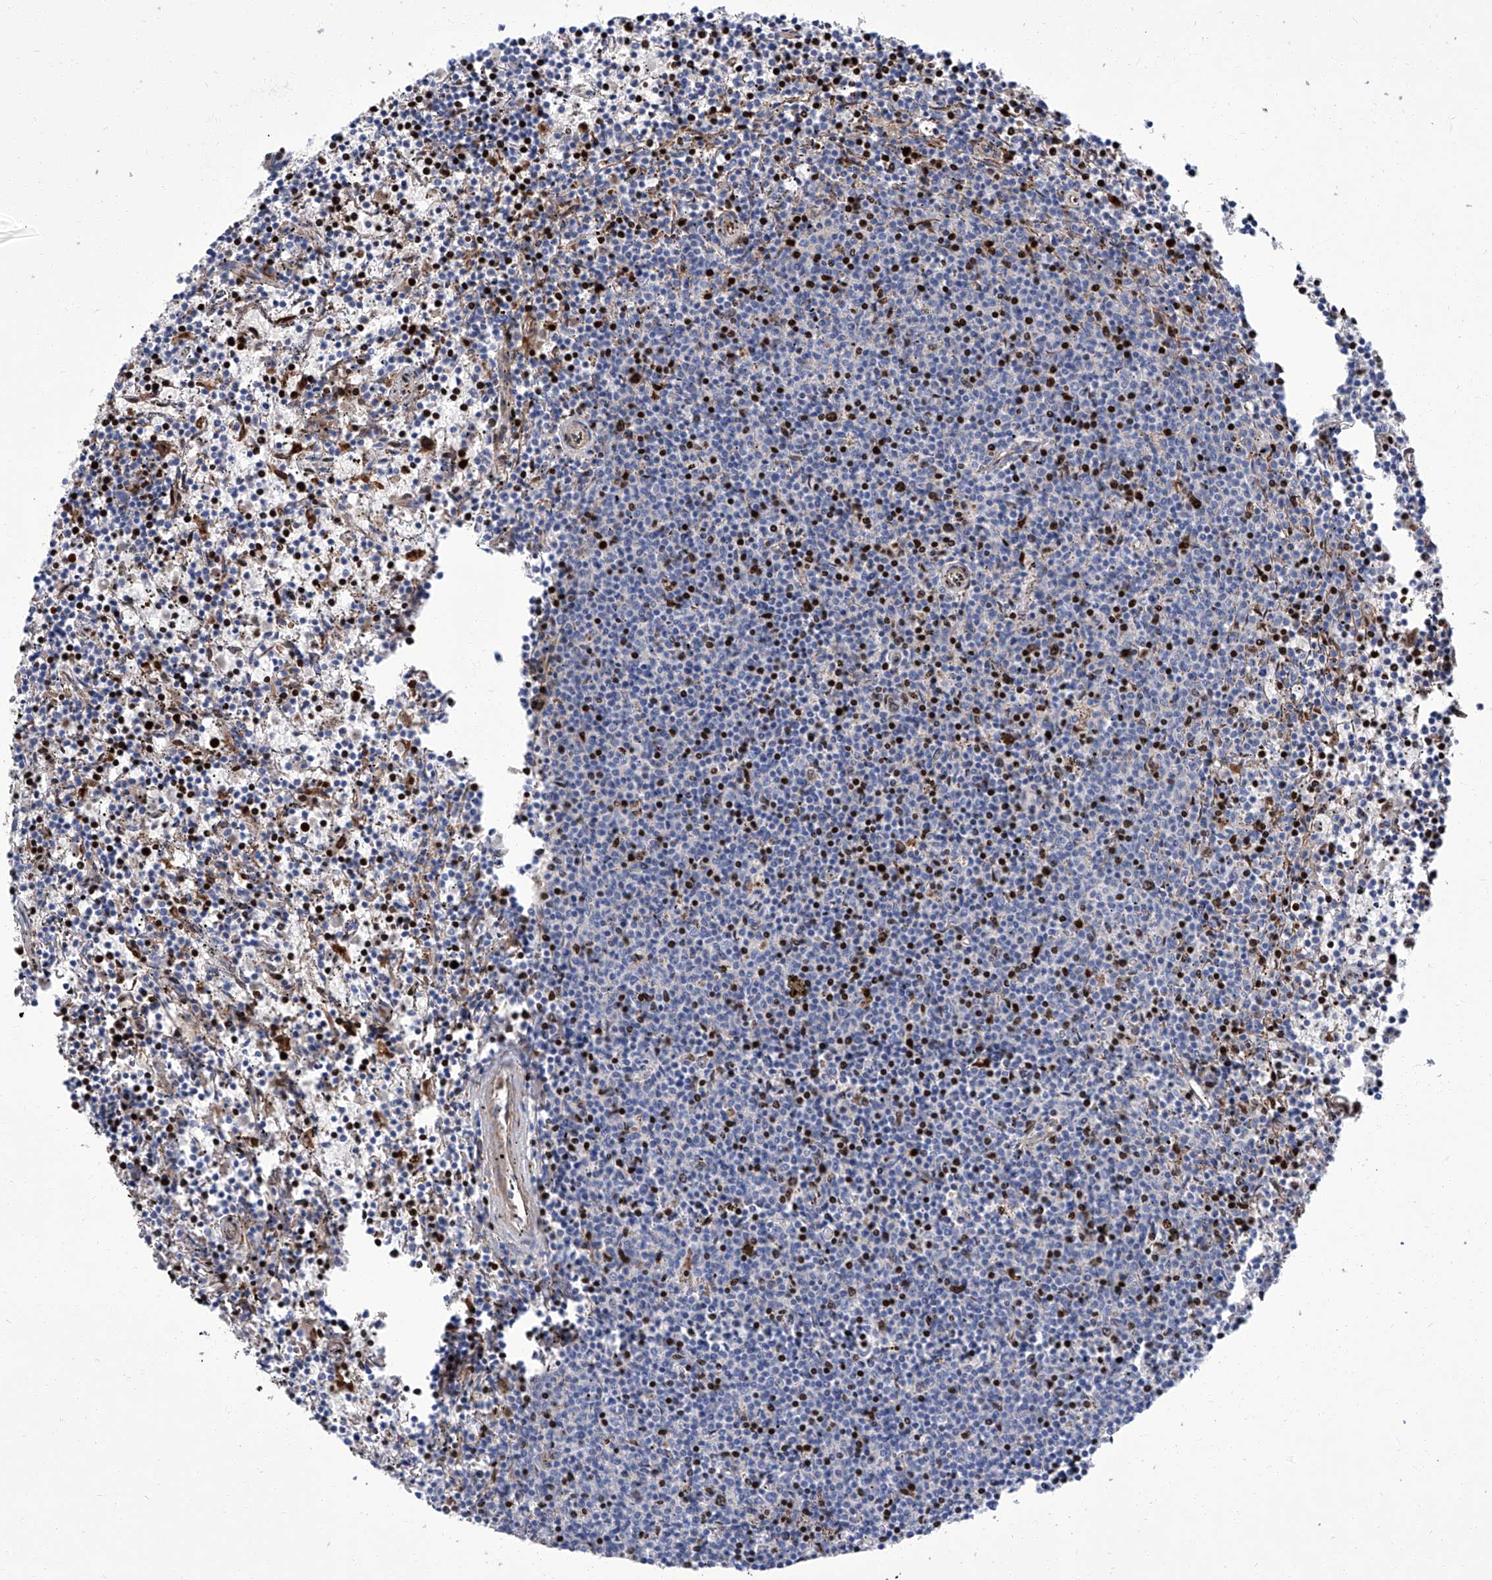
{"staining": {"intensity": "negative", "quantity": "none", "location": "none"}, "tissue": "lymphoma", "cell_type": "Tumor cells", "image_type": "cancer", "snomed": [{"axis": "morphology", "description": "Malignant lymphoma, non-Hodgkin's type, Low grade"}, {"axis": "topography", "description": "Spleen"}], "caption": "Malignant lymphoma, non-Hodgkin's type (low-grade) was stained to show a protein in brown. There is no significant expression in tumor cells.", "gene": "PARD3", "patient": {"sex": "female", "age": 50}}